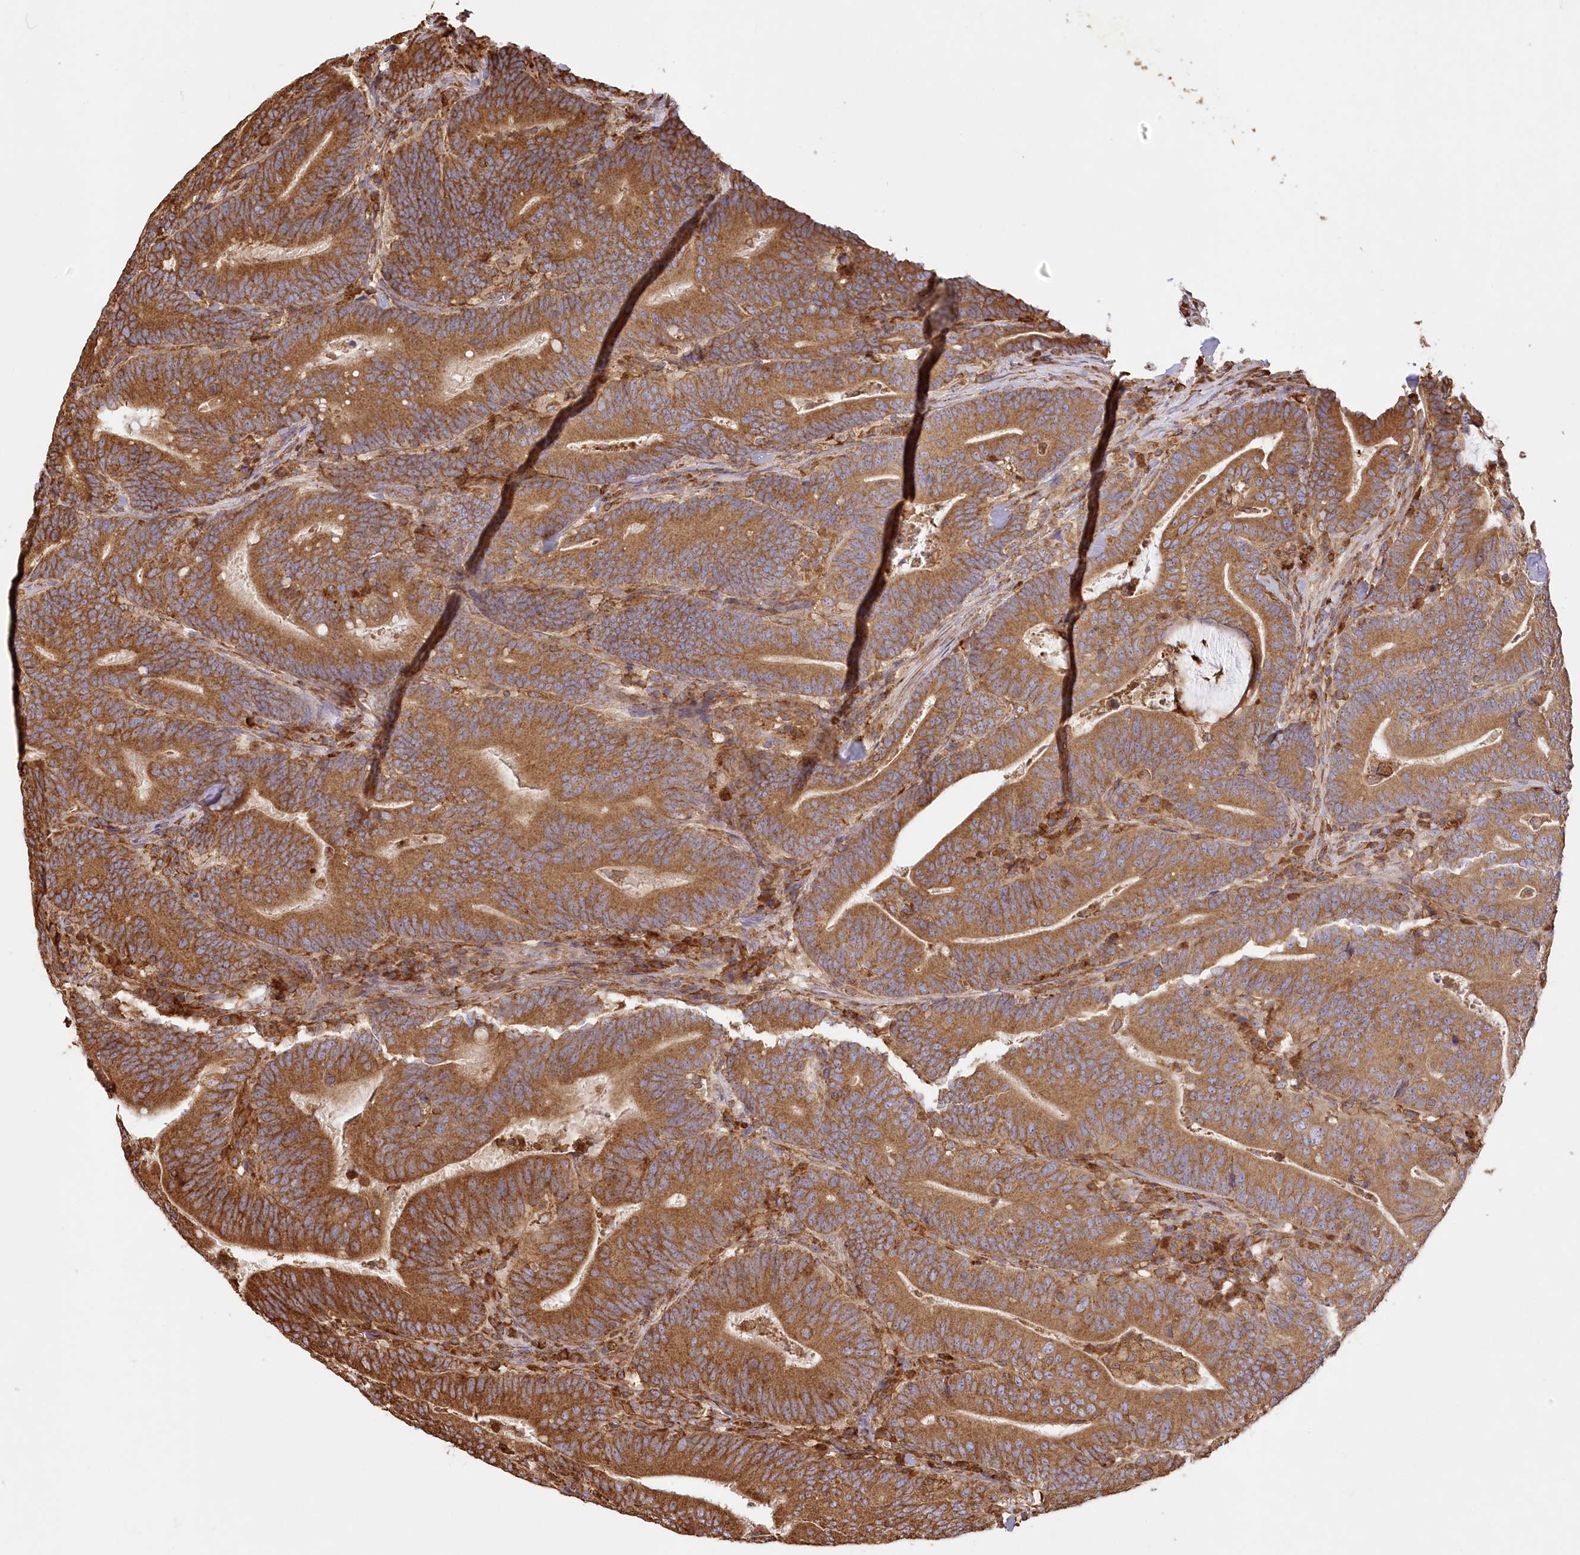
{"staining": {"intensity": "strong", "quantity": ">75%", "location": "cytoplasmic/membranous"}, "tissue": "colorectal cancer", "cell_type": "Tumor cells", "image_type": "cancer", "snomed": [{"axis": "morphology", "description": "Adenocarcinoma, NOS"}, {"axis": "topography", "description": "Colon"}], "caption": "About >75% of tumor cells in colorectal cancer (adenocarcinoma) display strong cytoplasmic/membranous protein positivity as visualized by brown immunohistochemical staining.", "gene": "ACAP2", "patient": {"sex": "female", "age": 66}}